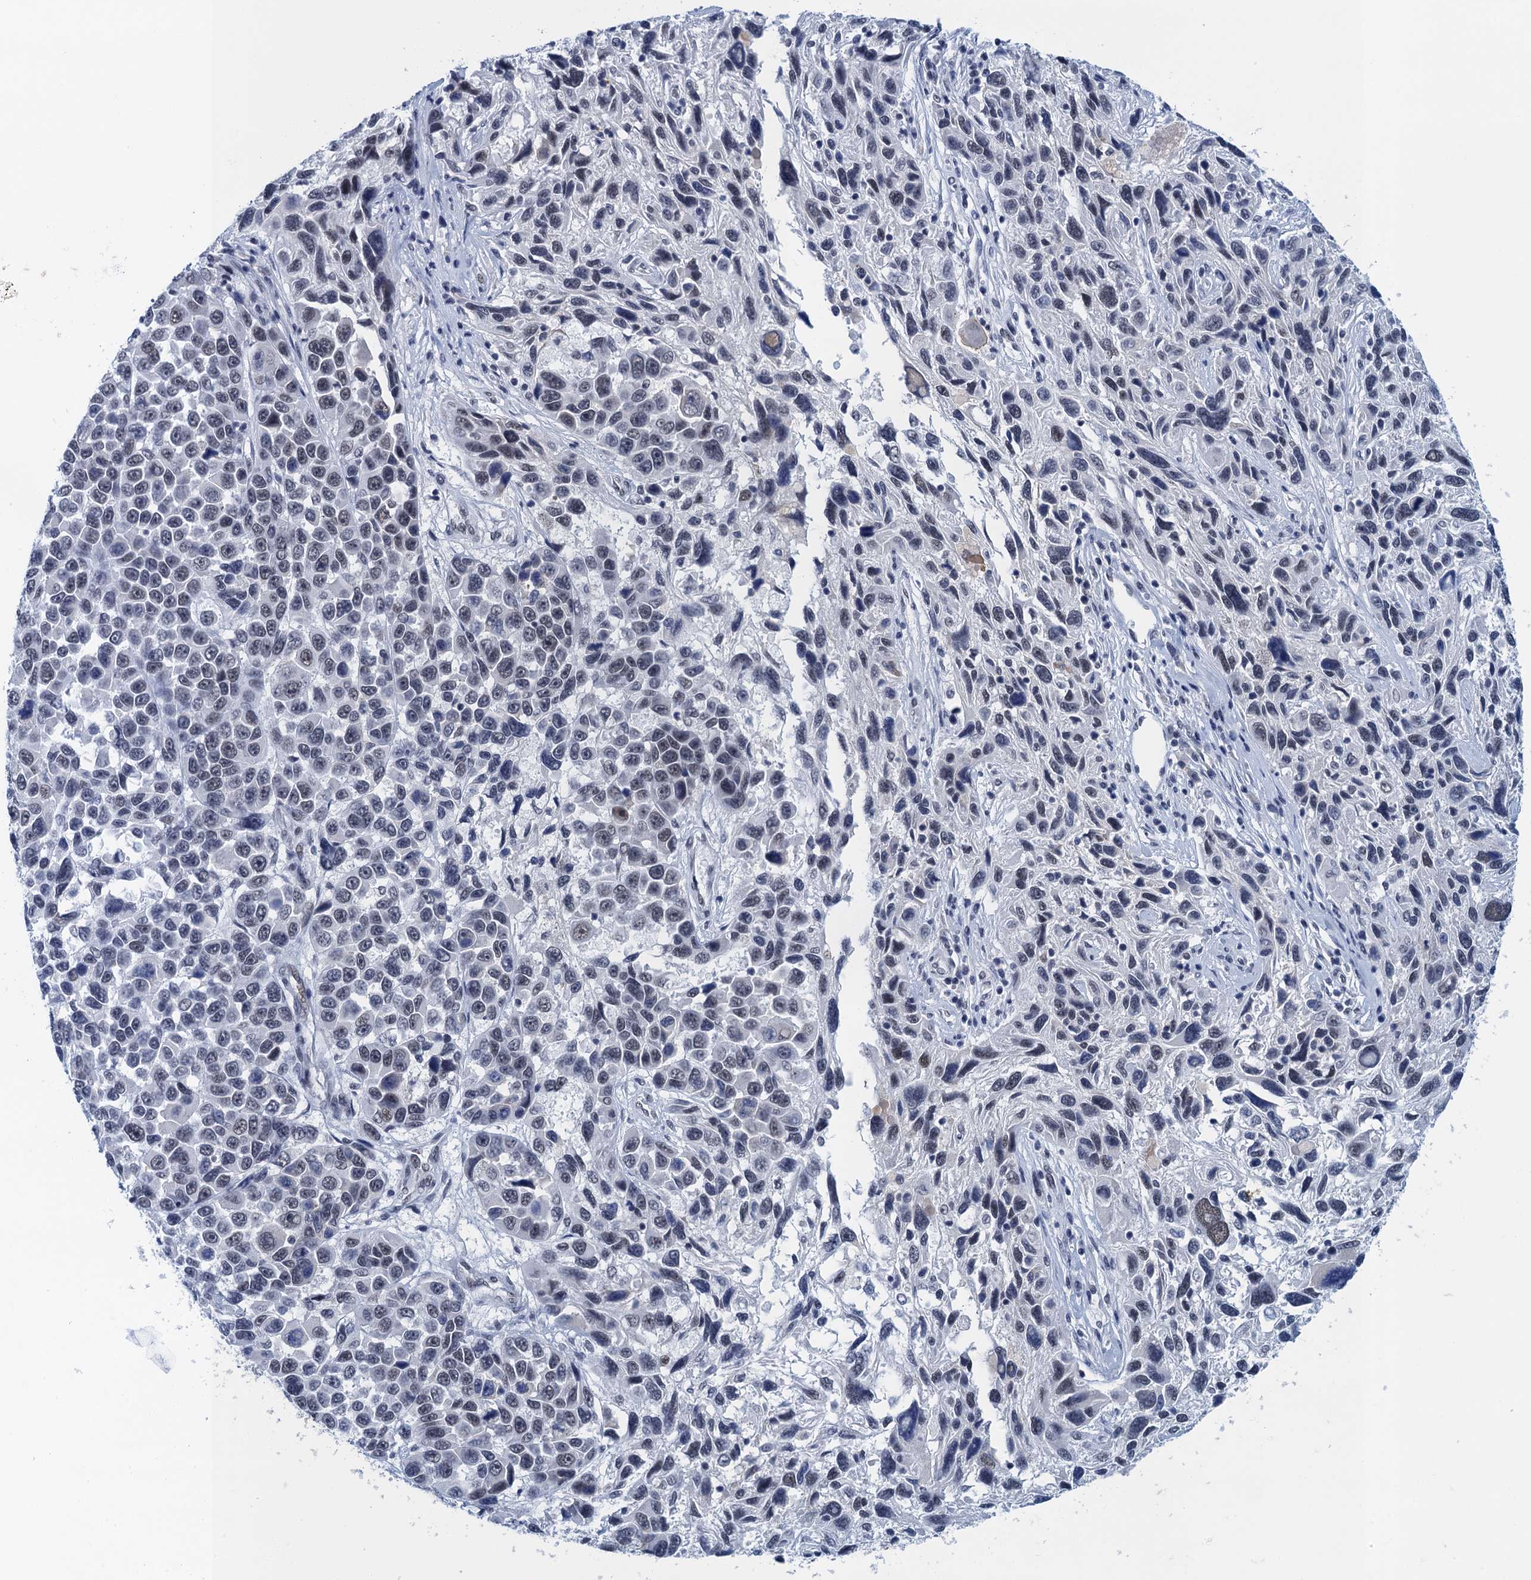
{"staining": {"intensity": "negative", "quantity": "none", "location": "none"}, "tissue": "melanoma", "cell_type": "Tumor cells", "image_type": "cancer", "snomed": [{"axis": "morphology", "description": "Malignant melanoma, NOS"}, {"axis": "topography", "description": "Skin"}], "caption": "Malignant melanoma was stained to show a protein in brown. There is no significant staining in tumor cells.", "gene": "EPS8L1", "patient": {"sex": "male", "age": 53}}